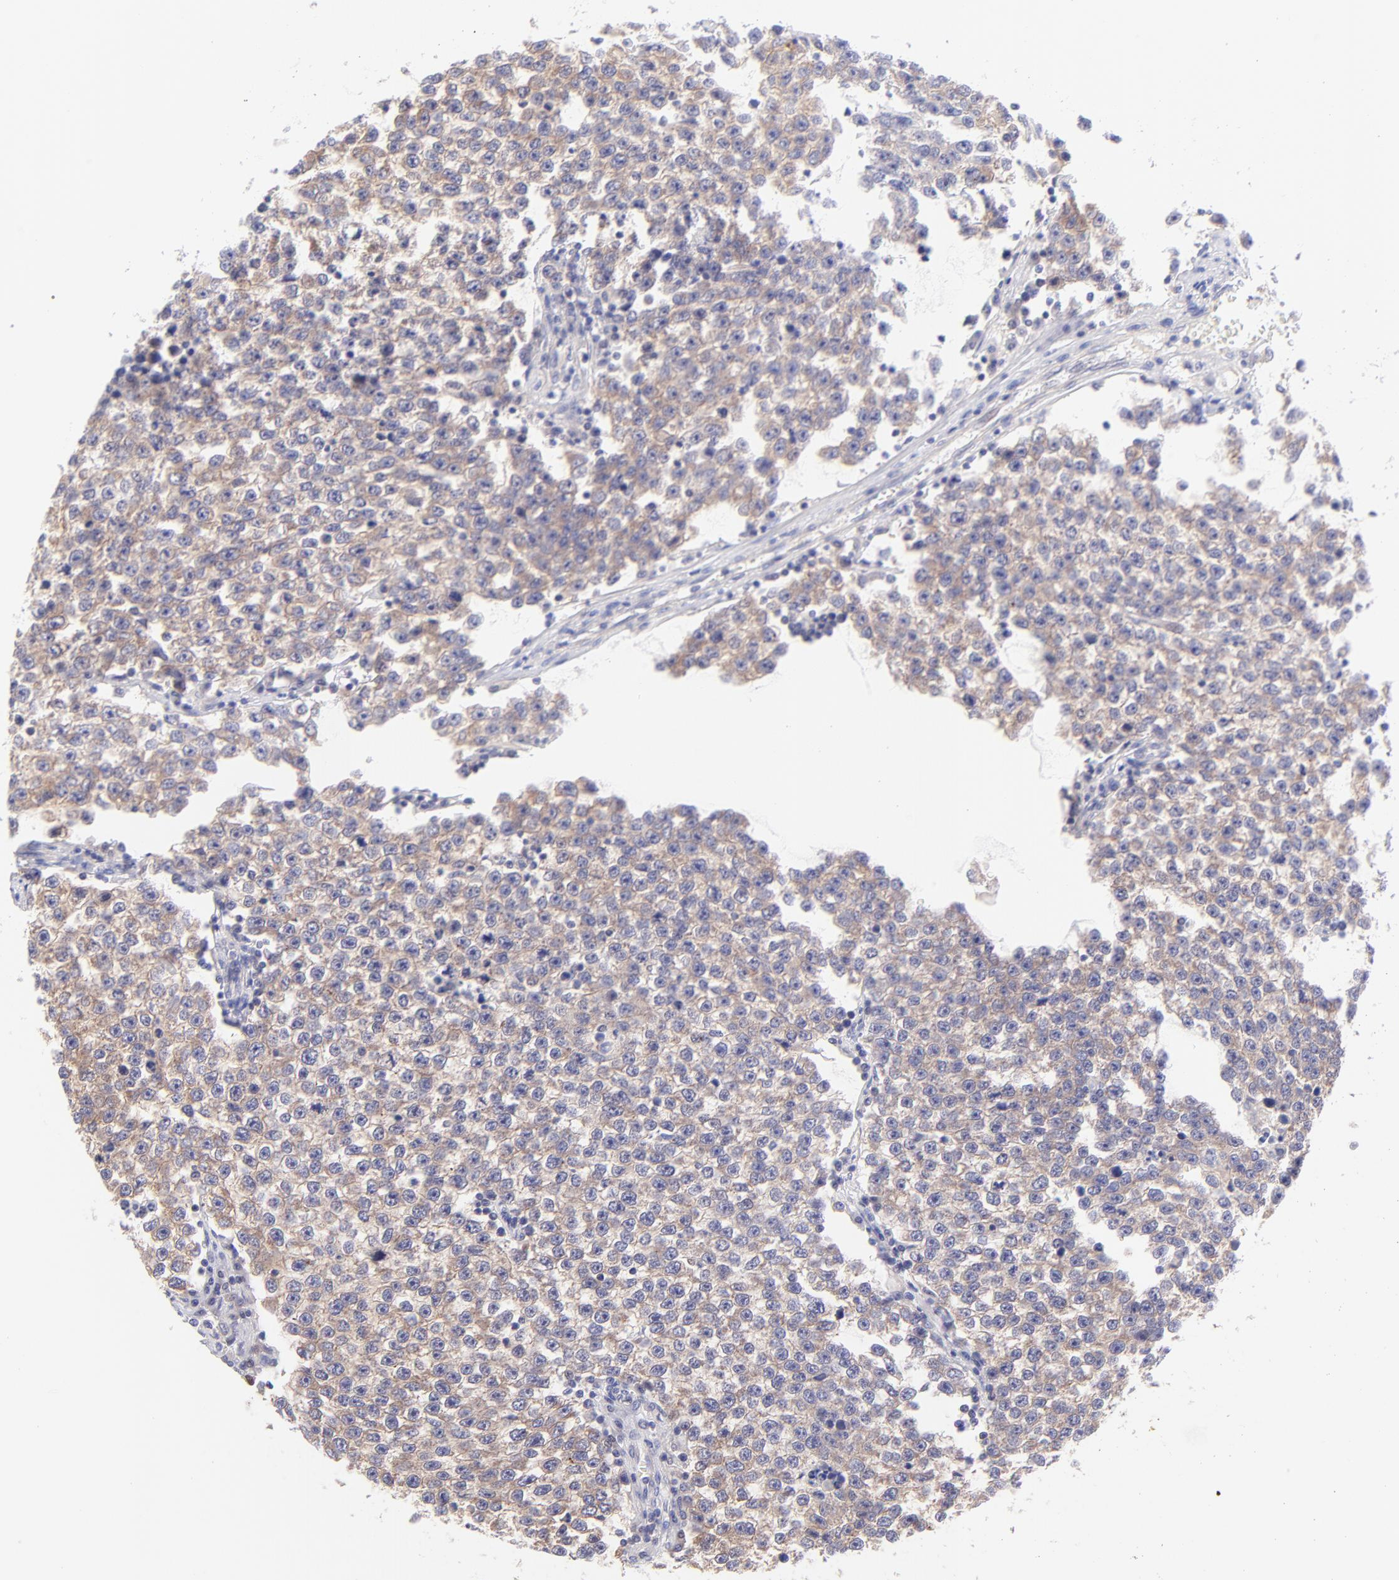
{"staining": {"intensity": "weak", "quantity": ">75%", "location": "cytoplasmic/membranous"}, "tissue": "testis cancer", "cell_type": "Tumor cells", "image_type": "cancer", "snomed": [{"axis": "morphology", "description": "Seminoma, NOS"}, {"axis": "topography", "description": "Testis"}], "caption": "Human testis cancer stained with a brown dye demonstrates weak cytoplasmic/membranous positive staining in approximately >75% of tumor cells.", "gene": "PBDC1", "patient": {"sex": "male", "age": 36}}